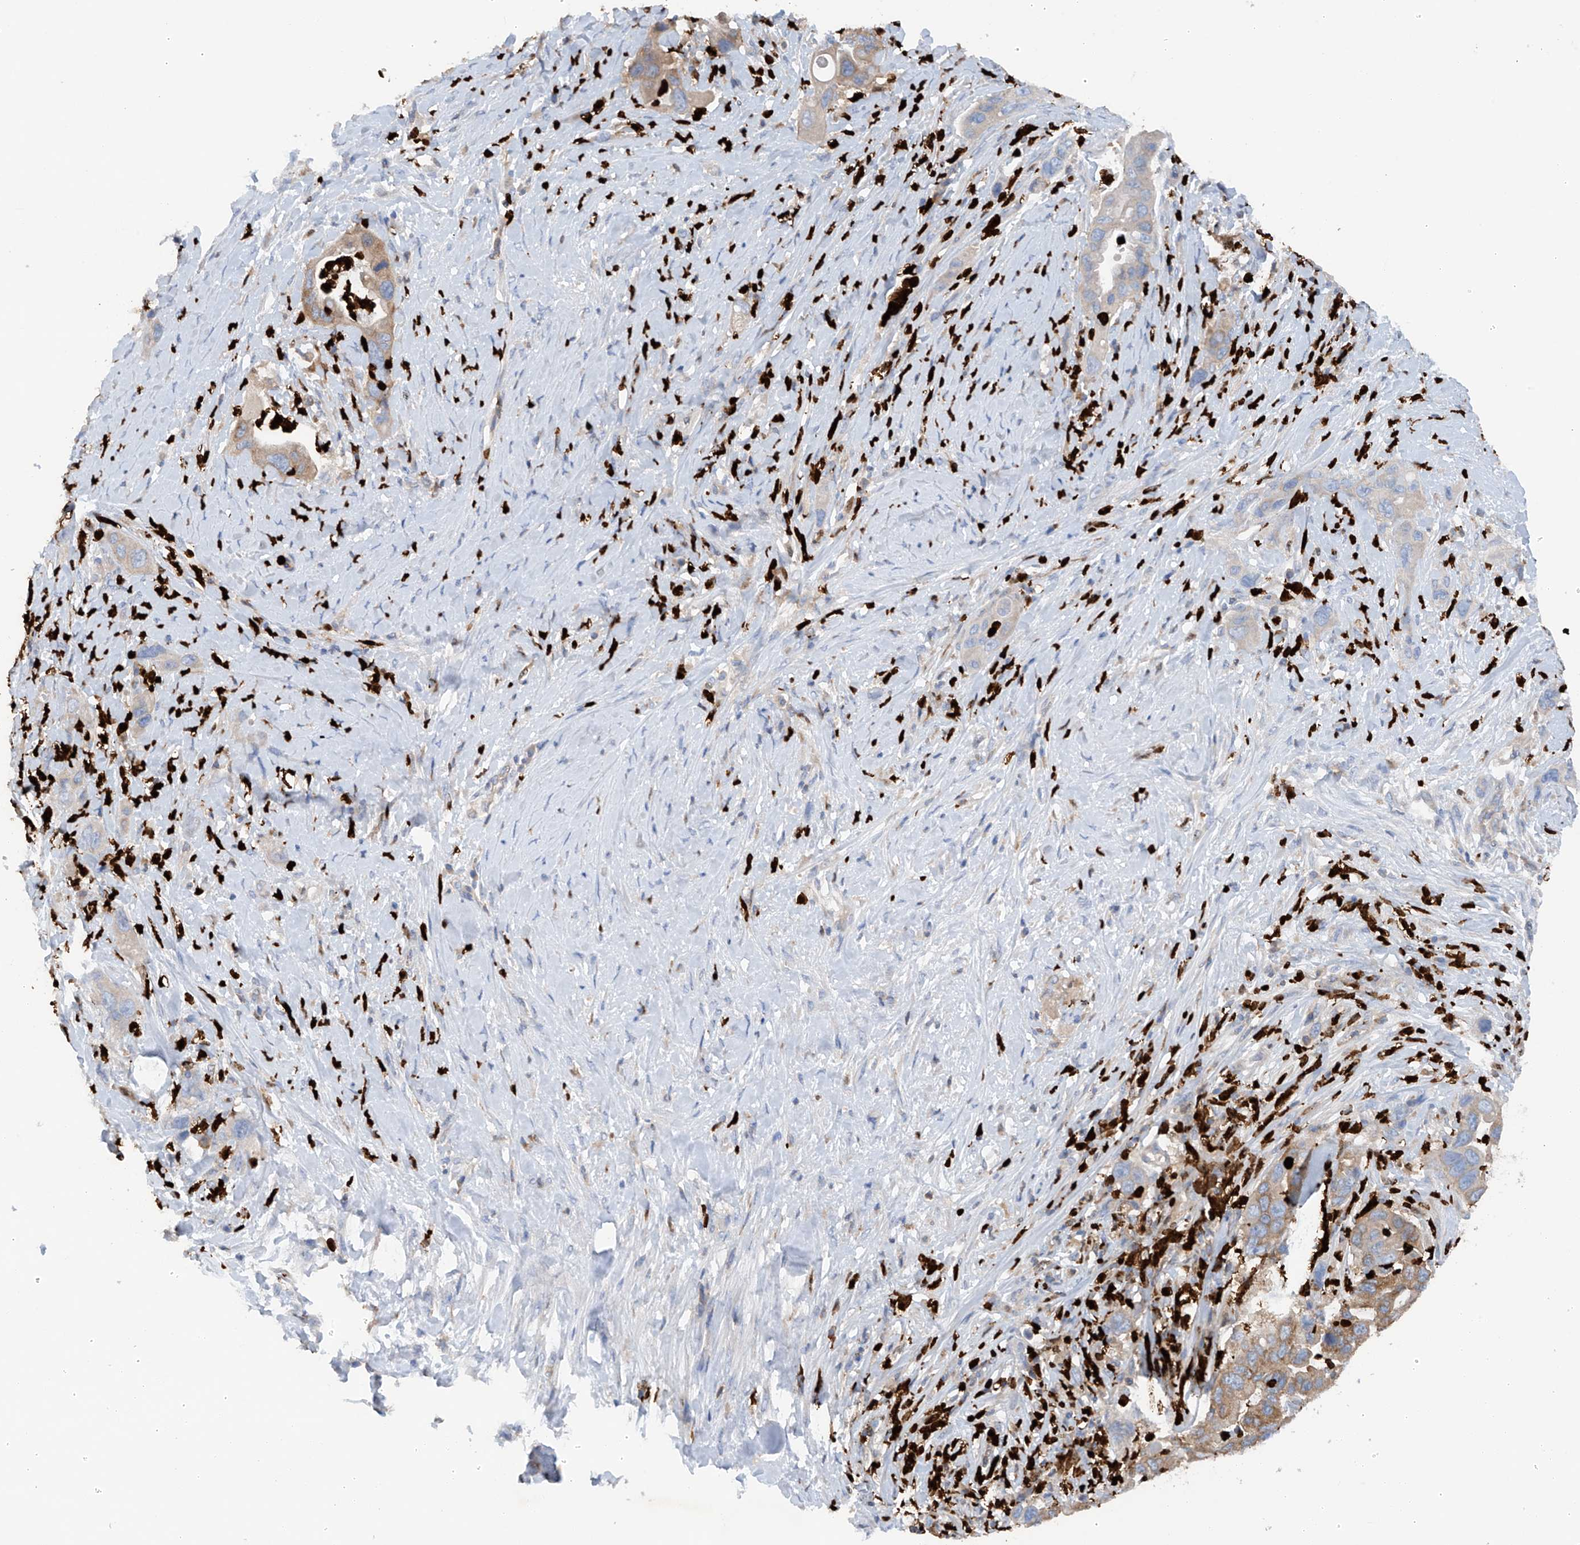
{"staining": {"intensity": "moderate", "quantity": ">75%", "location": "cytoplasmic/membranous"}, "tissue": "pancreatic cancer", "cell_type": "Tumor cells", "image_type": "cancer", "snomed": [{"axis": "morphology", "description": "Adenocarcinoma, NOS"}, {"axis": "topography", "description": "Pancreas"}], "caption": "Tumor cells exhibit moderate cytoplasmic/membranous staining in about >75% of cells in pancreatic cancer (adenocarcinoma).", "gene": "PHACTR2", "patient": {"sex": "female", "age": 71}}